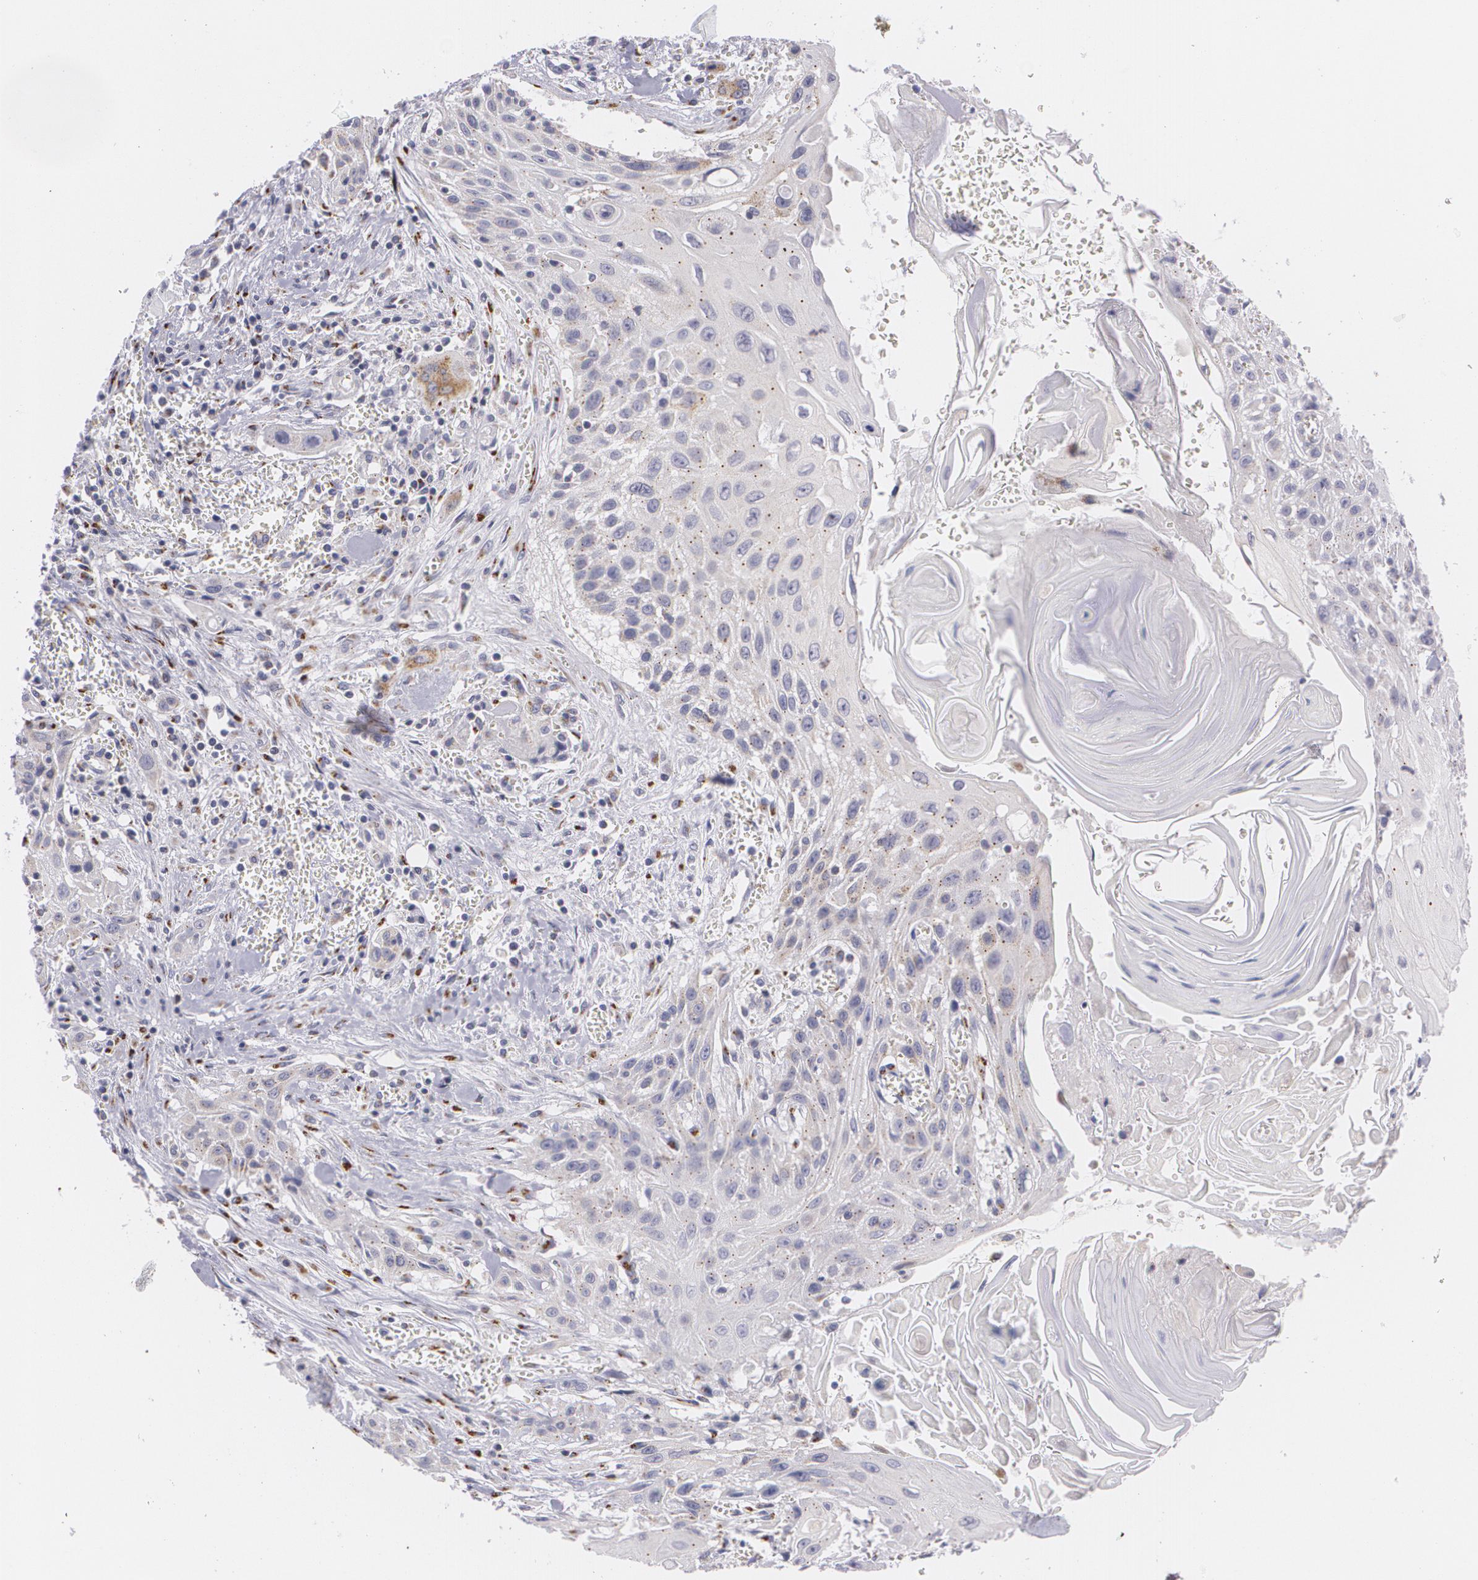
{"staining": {"intensity": "negative", "quantity": "none", "location": "none"}, "tissue": "head and neck cancer", "cell_type": "Tumor cells", "image_type": "cancer", "snomed": [{"axis": "morphology", "description": "Squamous cell carcinoma, NOS"}, {"axis": "morphology", "description": "Squamous cell carcinoma, metastatic, NOS"}, {"axis": "topography", "description": "Lymph node"}, {"axis": "topography", "description": "Salivary gland"}, {"axis": "topography", "description": "Head-Neck"}], "caption": "Tumor cells show no significant protein staining in head and neck metastatic squamous cell carcinoma.", "gene": "CILK1", "patient": {"sex": "female", "age": 74}}